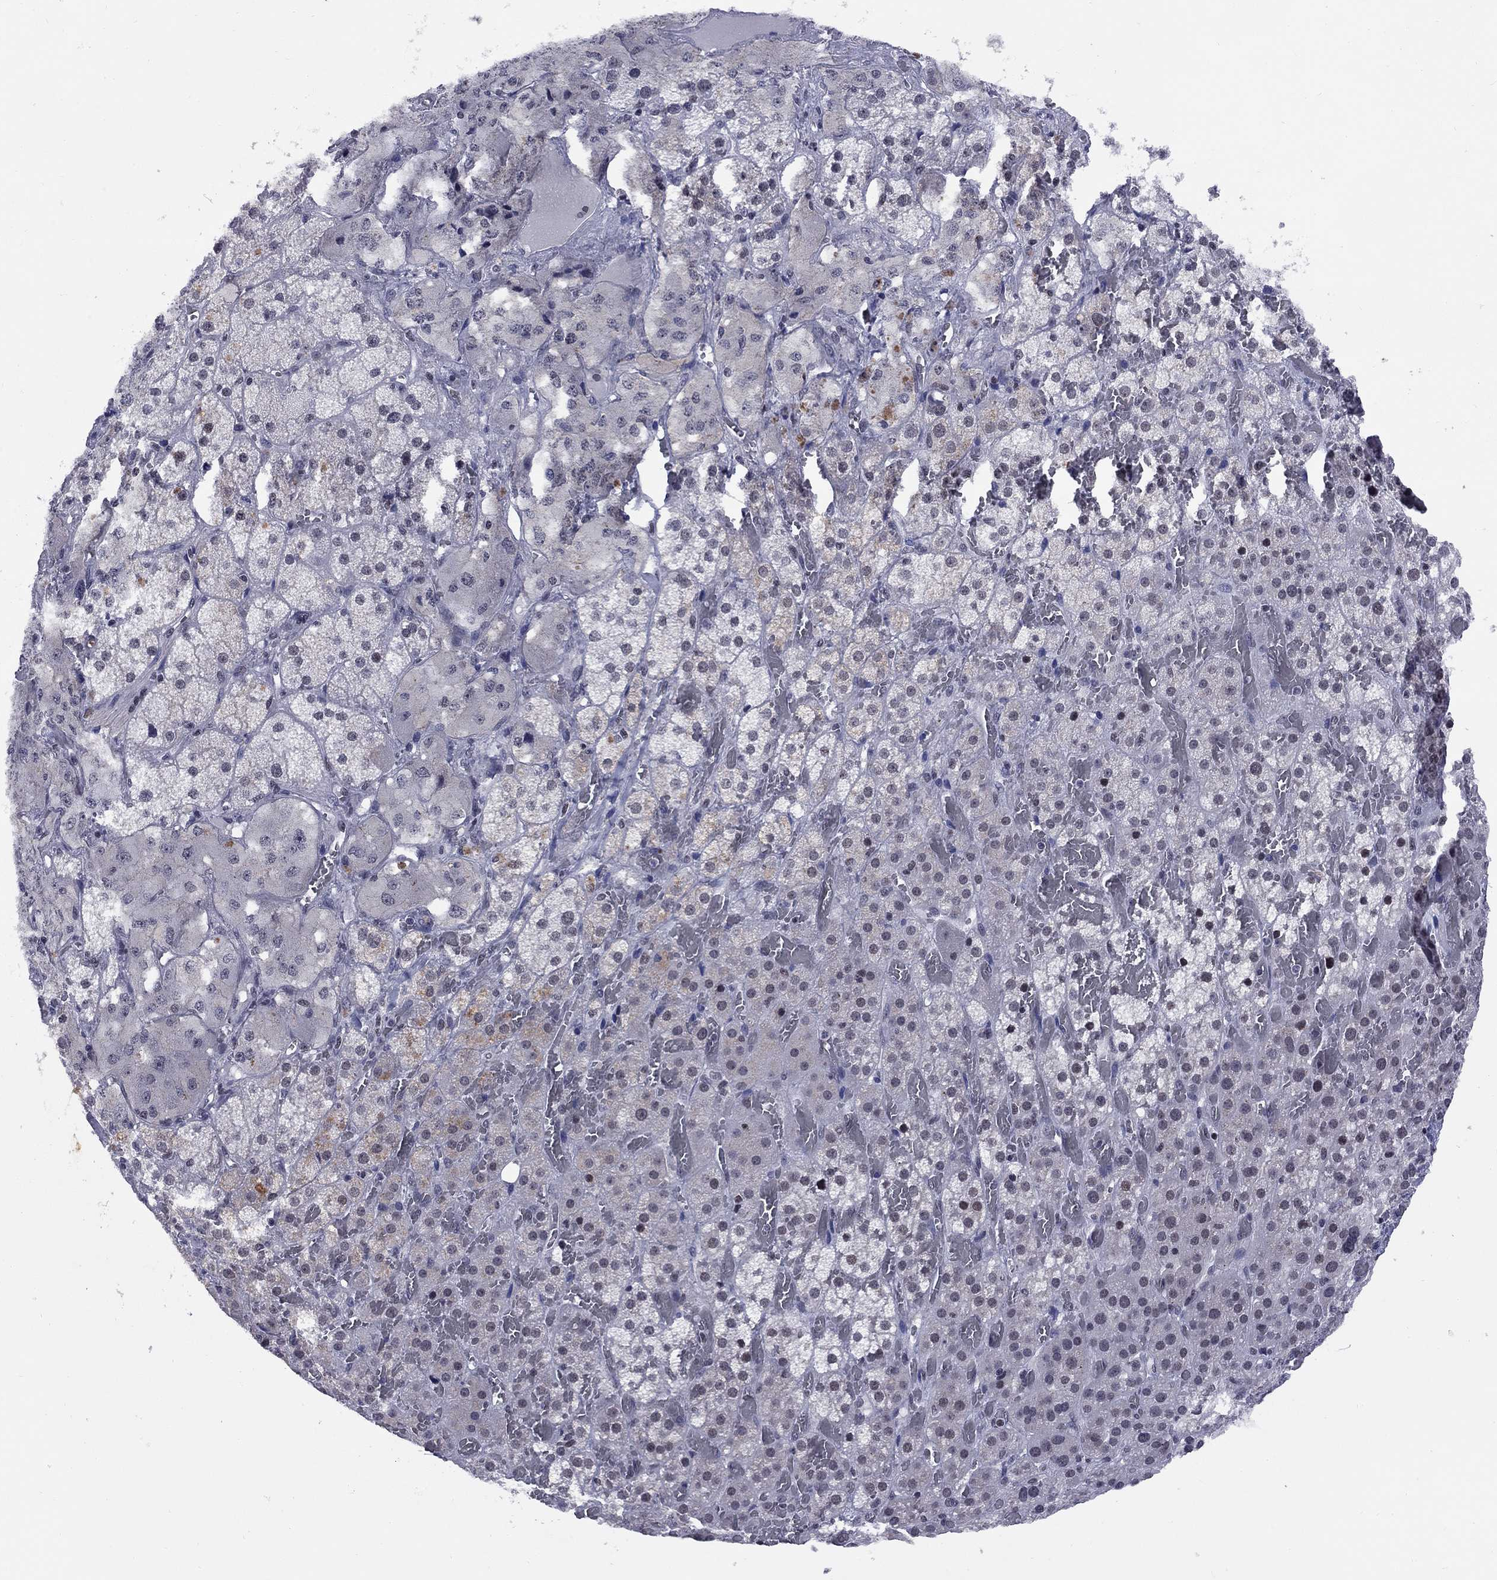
{"staining": {"intensity": "weak", "quantity": "<25%", "location": "nuclear"}, "tissue": "adrenal gland", "cell_type": "Glandular cells", "image_type": "normal", "snomed": [{"axis": "morphology", "description": "Normal tissue, NOS"}, {"axis": "topography", "description": "Adrenal gland"}], "caption": "The image reveals no staining of glandular cells in unremarkable adrenal gland.", "gene": "TAF9", "patient": {"sex": "male", "age": 57}}